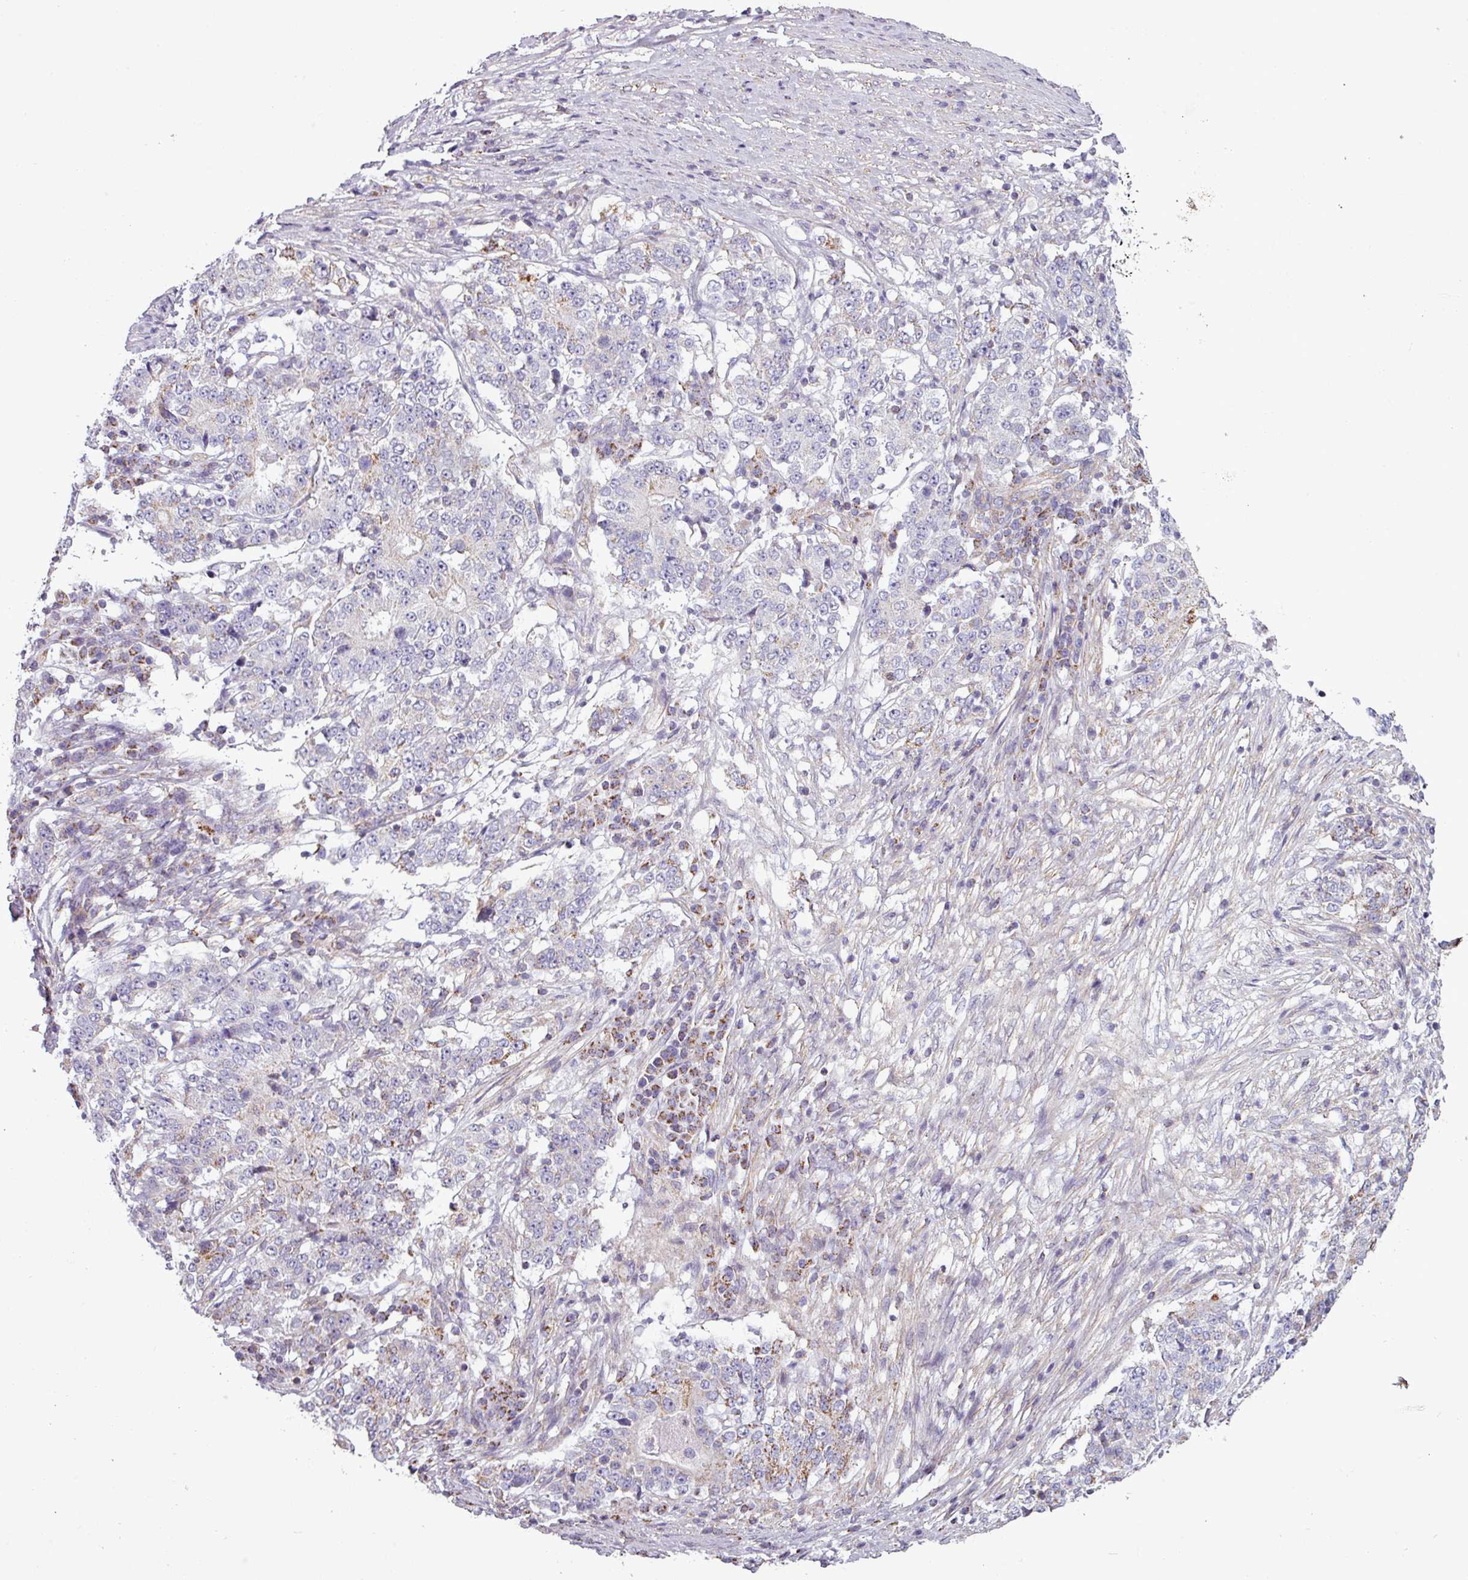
{"staining": {"intensity": "weak", "quantity": "<25%", "location": "cytoplasmic/membranous"}, "tissue": "stomach cancer", "cell_type": "Tumor cells", "image_type": "cancer", "snomed": [{"axis": "morphology", "description": "Adenocarcinoma, NOS"}, {"axis": "topography", "description": "Stomach"}], "caption": "Photomicrograph shows no significant protein expression in tumor cells of stomach adenocarcinoma.", "gene": "BTN2A2", "patient": {"sex": "male", "age": 59}}